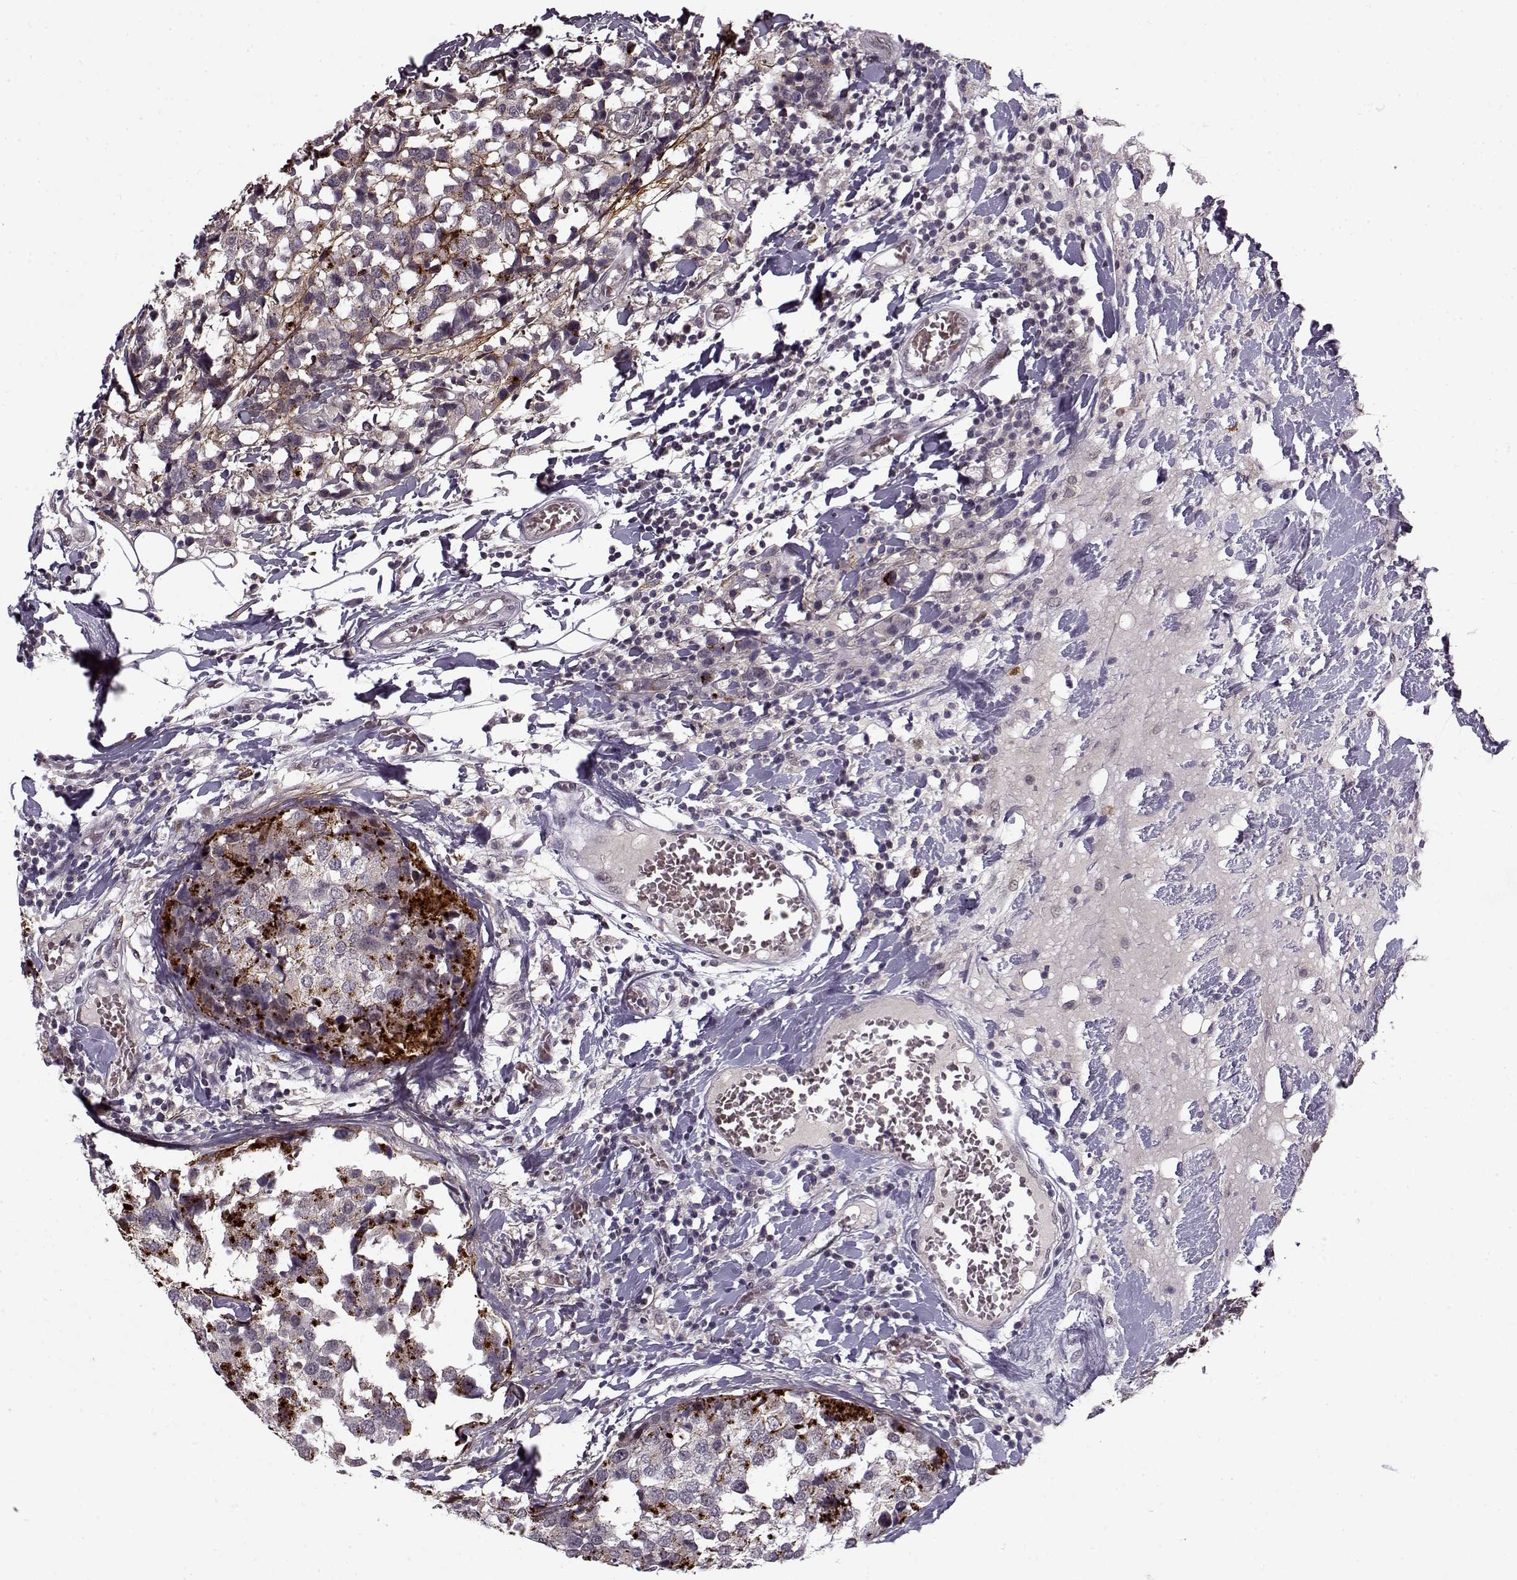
{"staining": {"intensity": "strong", "quantity": "<25%", "location": "cytoplasmic/membranous"}, "tissue": "breast cancer", "cell_type": "Tumor cells", "image_type": "cancer", "snomed": [{"axis": "morphology", "description": "Lobular carcinoma"}, {"axis": "topography", "description": "Breast"}], "caption": "A brown stain labels strong cytoplasmic/membranous staining of a protein in human breast cancer (lobular carcinoma) tumor cells.", "gene": "DENND4B", "patient": {"sex": "female", "age": 59}}